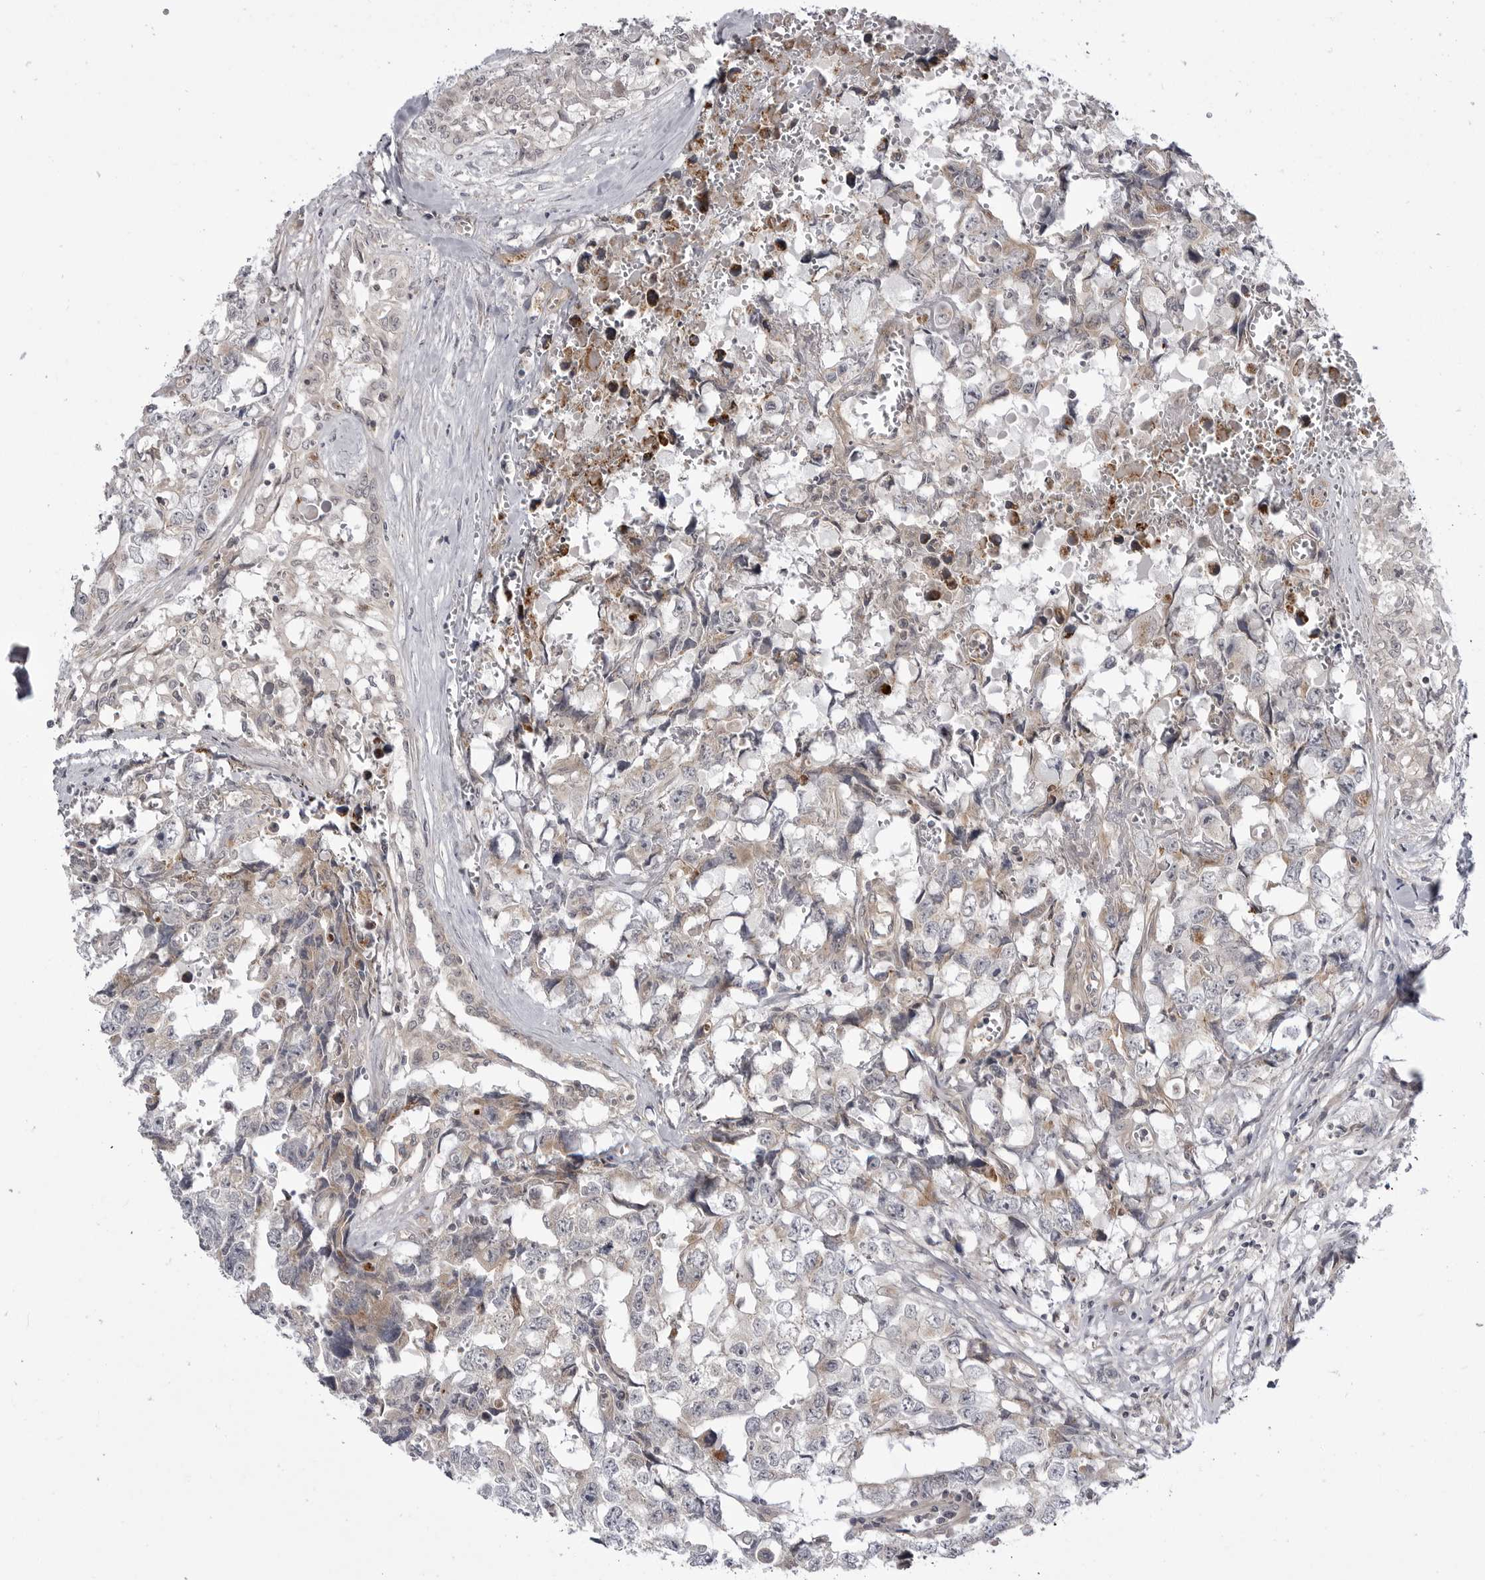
{"staining": {"intensity": "weak", "quantity": "<25%", "location": "cytoplasmic/membranous"}, "tissue": "testis cancer", "cell_type": "Tumor cells", "image_type": "cancer", "snomed": [{"axis": "morphology", "description": "Carcinoma, Embryonal, NOS"}, {"axis": "topography", "description": "Testis"}], "caption": "This is a image of IHC staining of testis cancer, which shows no positivity in tumor cells.", "gene": "CCDC18", "patient": {"sex": "male", "age": 31}}